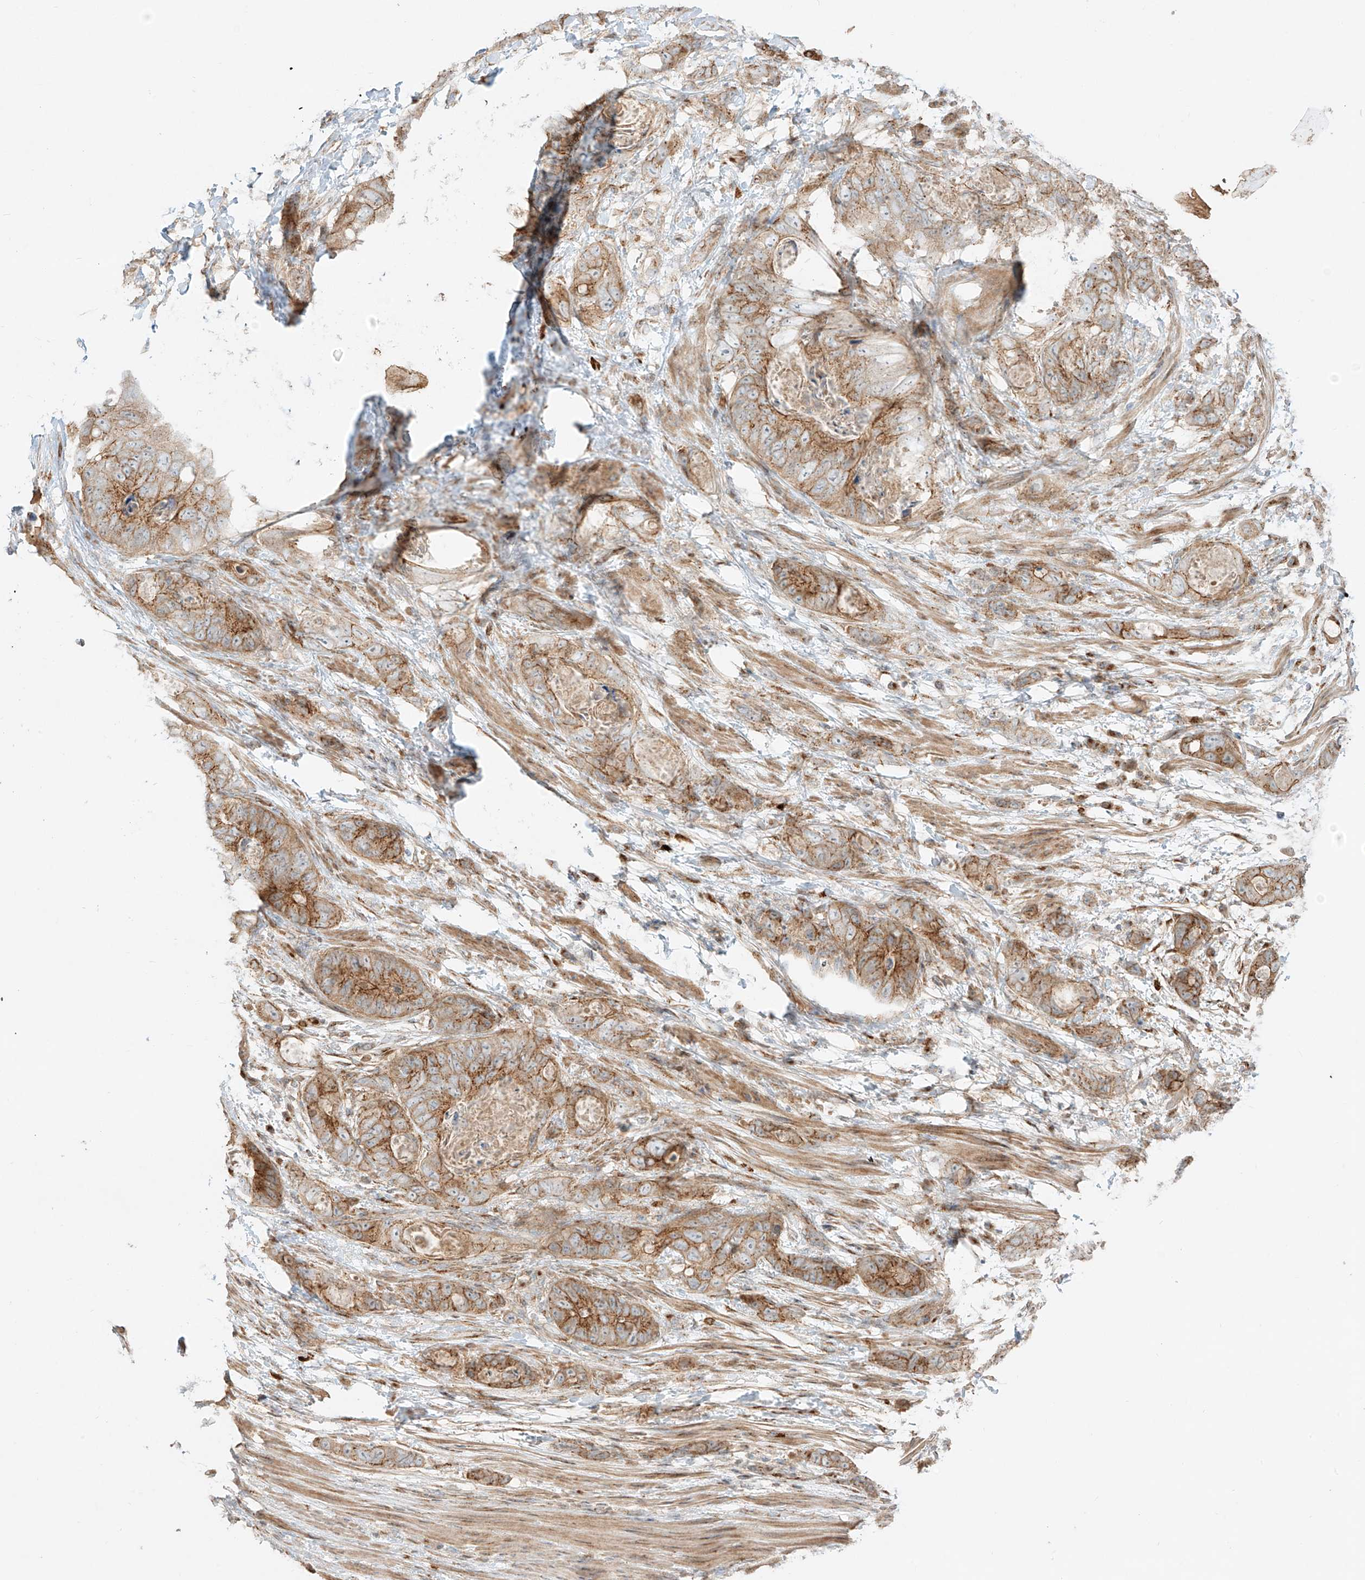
{"staining": {"intensity": "moderate", "quantity": ">75%", "location": "cytoplasmic/membranous"}, "tissue": "stomach cancer", "cell_type": "Tumor cells", "image_type": "cancer", "snomed": [{"axis": "morphology", "description": "Adenocarcinoma, NOS"}, {"axis": "topography", "description": "Stomach"}], "caption": "Tumor cells demonstrate medium levels of moderate cytoplasmic/membranous positivity in about >75% of cells in human stomach cancer. (DAB IHC, brown staining for protein, blue staining for nuclei).", "gene": "ZNF287", "patient": {"sex": "female", "age": 89}}